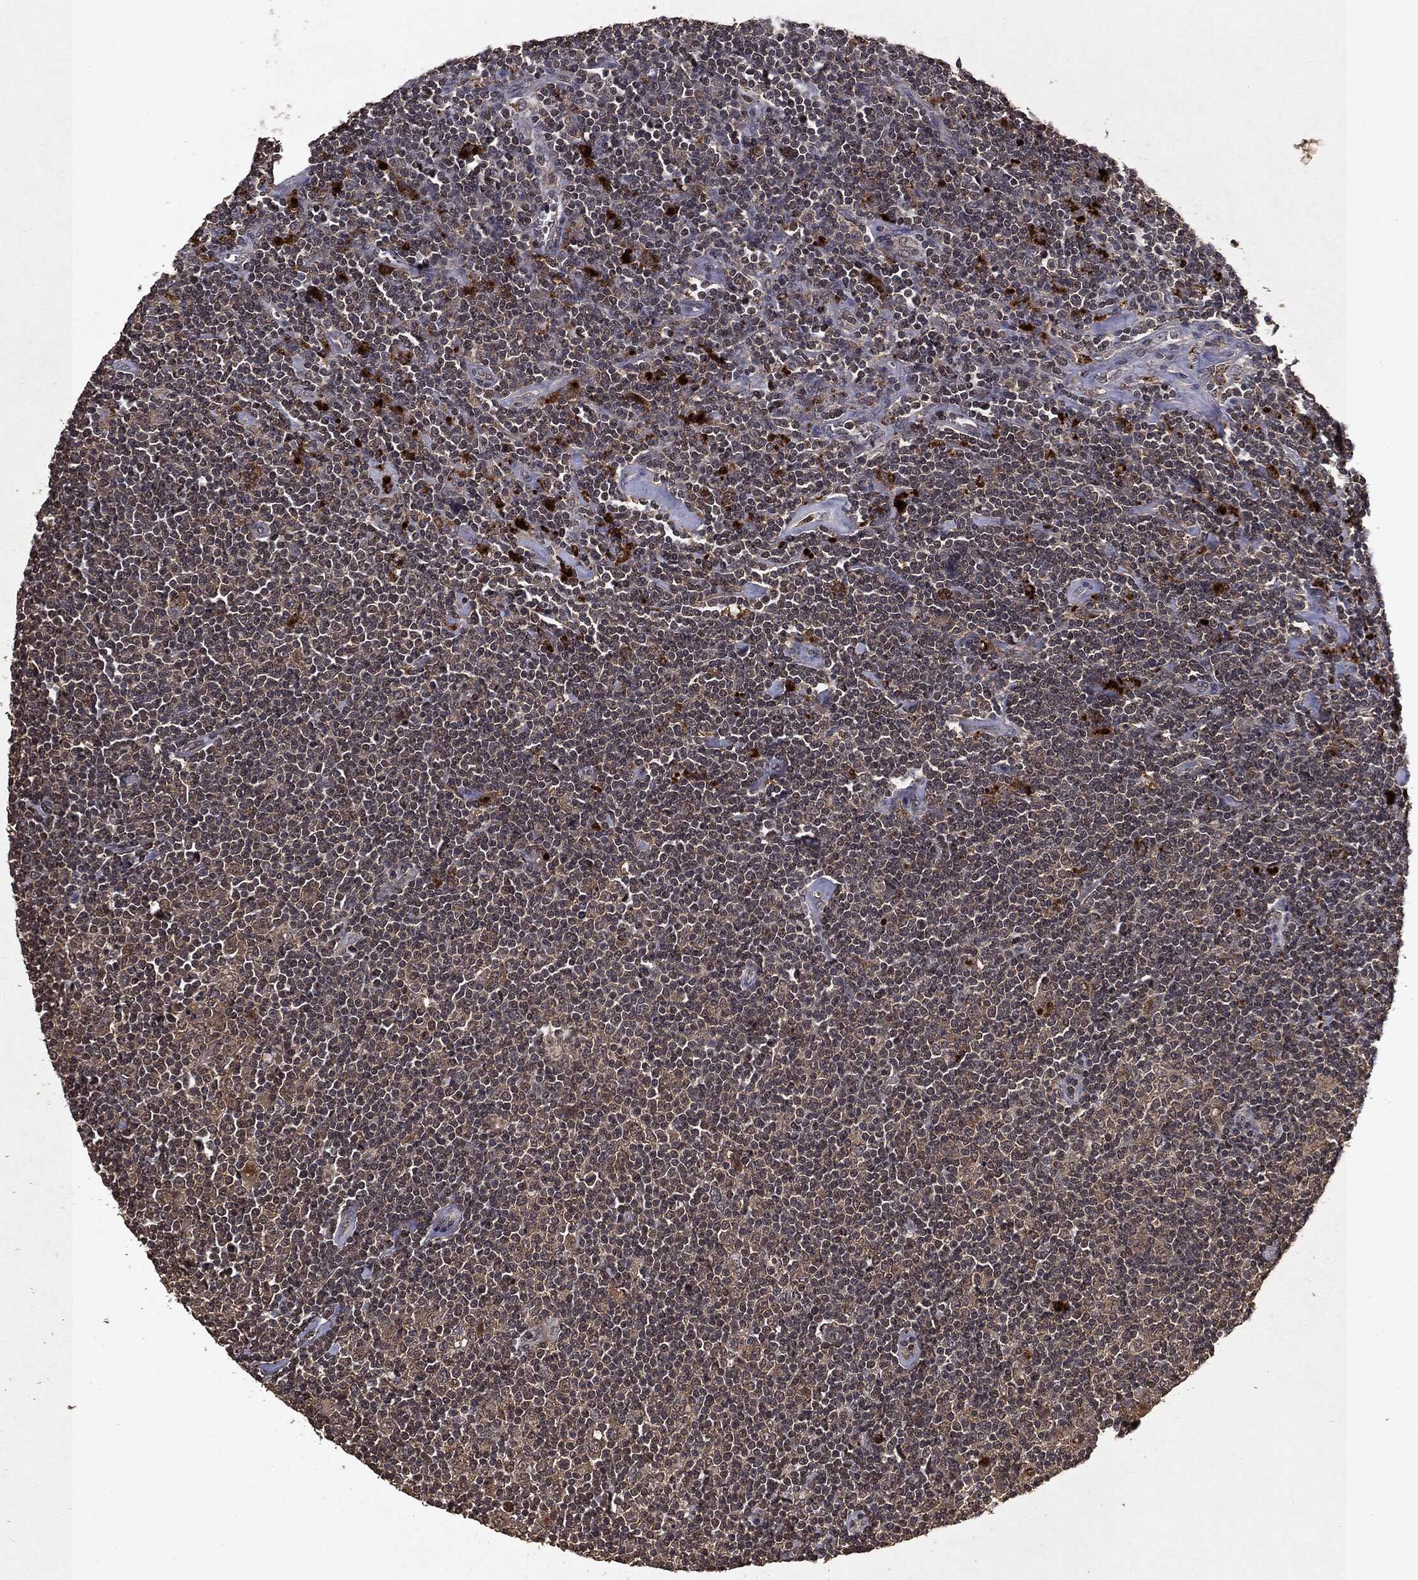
{"staining": {"intensity": "weak", "quantity": ">75%", "location": "cytoplasmic/membranous"}, "tissue": "lymphoma", "cell_type": "Tumor cells", "image_type": "cancer", "snomed": [{"axis": "morphology", "description": "Hodgkin's disease, NOS"}, {"axis": "topography", "description": "Lymph node"}], "caption": "Weak cytoplasmic/membranous protein expression is identified in about >75% of tumor cells in Hodgkin's disease.", "gene": "MTOR", "patient": {"sex": "male", "age": 40}}